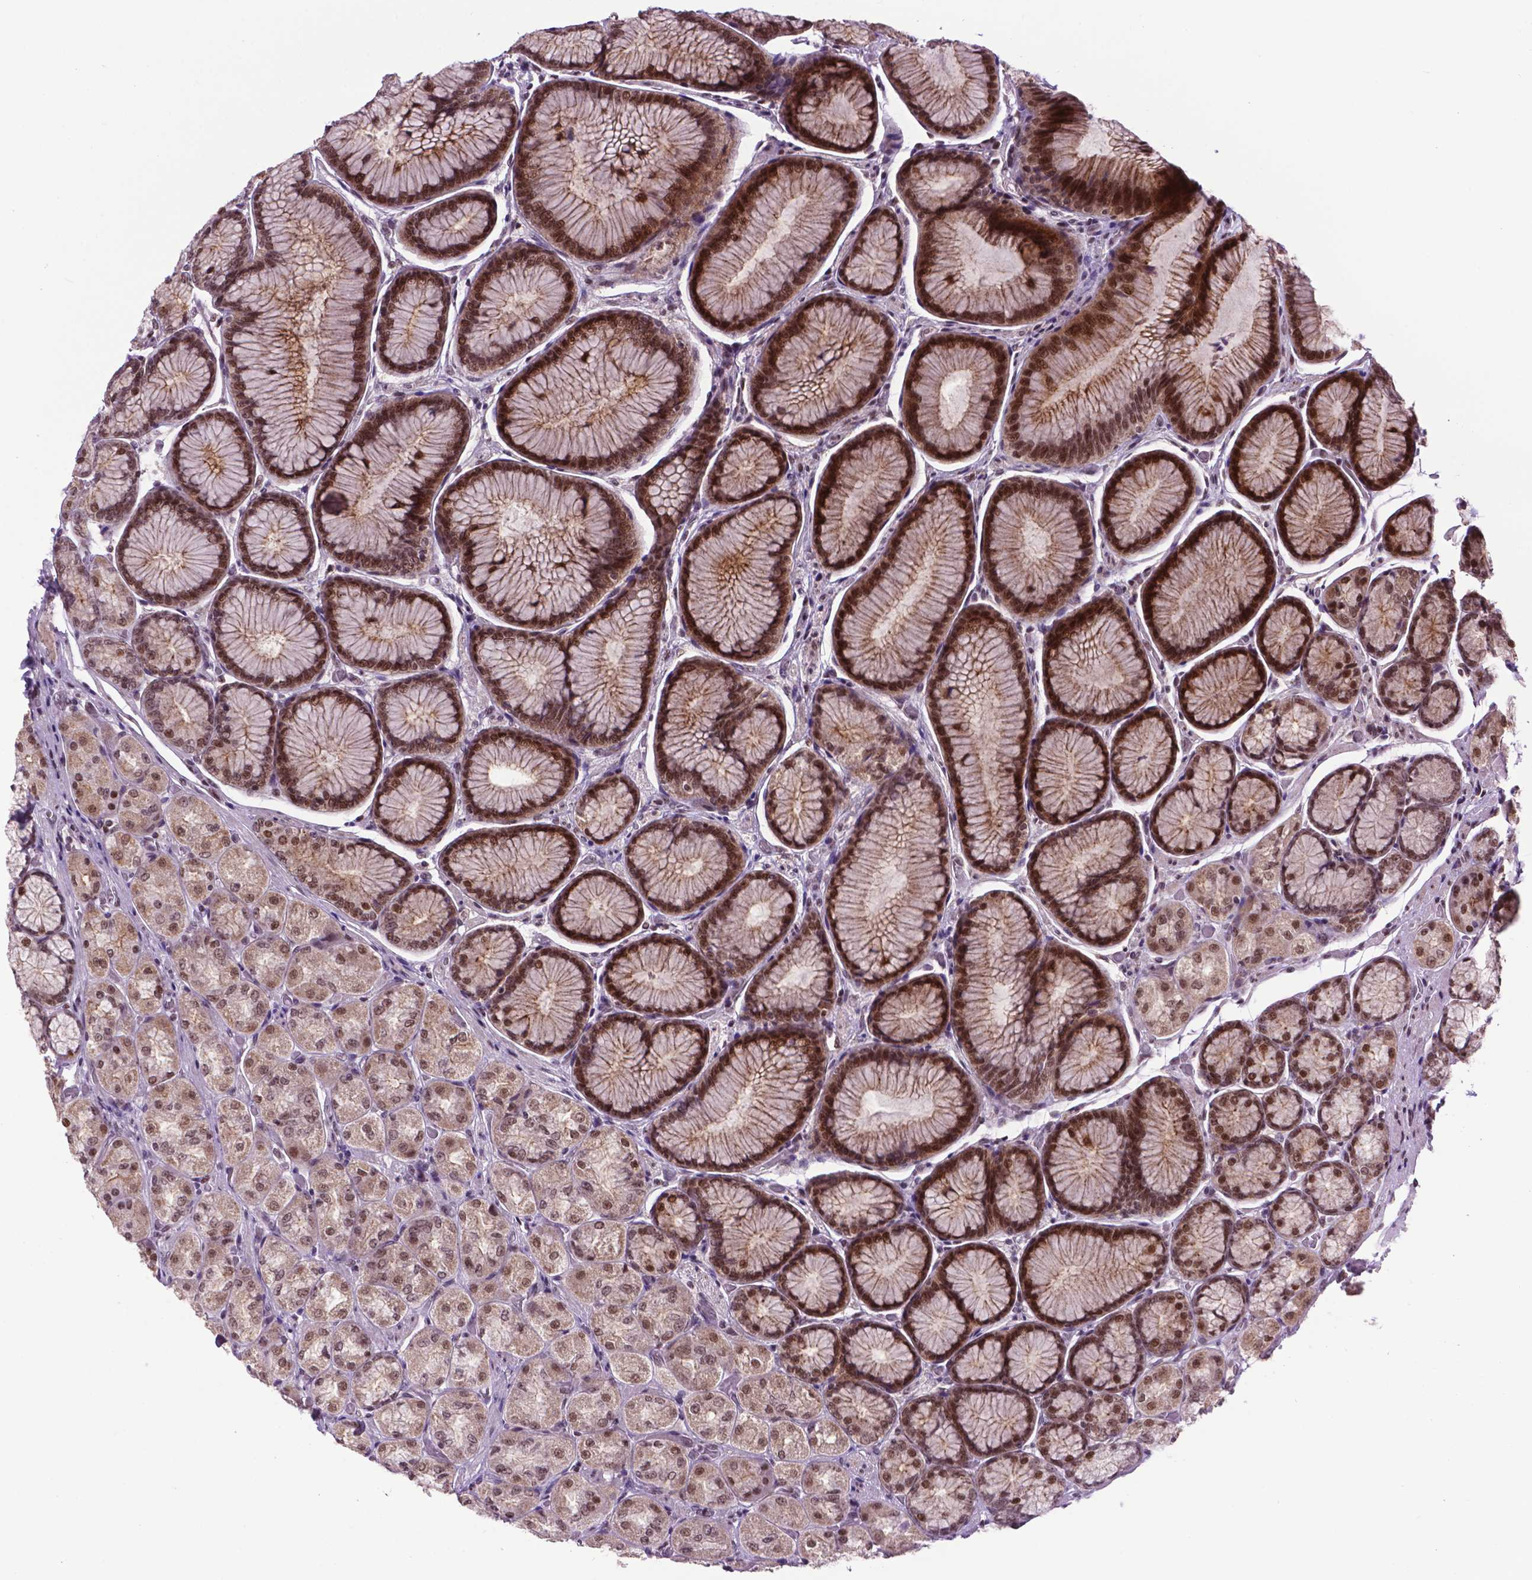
{"staining": {"intensity": "strong", "quantity": "25%-75%", "location": "cytoplasmic/membranous,nuclear"}, "tissue": "stomach", "cell_type": "Glandular cells", "image_type": "normal", "snomed": [{"axis": "morphology", "description": "Normal tissue, NOS"}, {"axis": "morphology", "description": "Adenocarcinoma, NOS"}, {"axis": "morphology", "description": "Adenocarcinoma, High grade"}, {"axis": "topography", "description": "Stomach, upper"}, {"axis": "topography", "description": "Stomach"}], "caption": "Immunohistochemical staining of benign human stomach reveals high levels of strong cytoplasmic/membranous,nuclear expression in approximately 25%-75% of glandular cells.", "gene": "EAF1", "patient": {"sex": "female", "age": 65}}